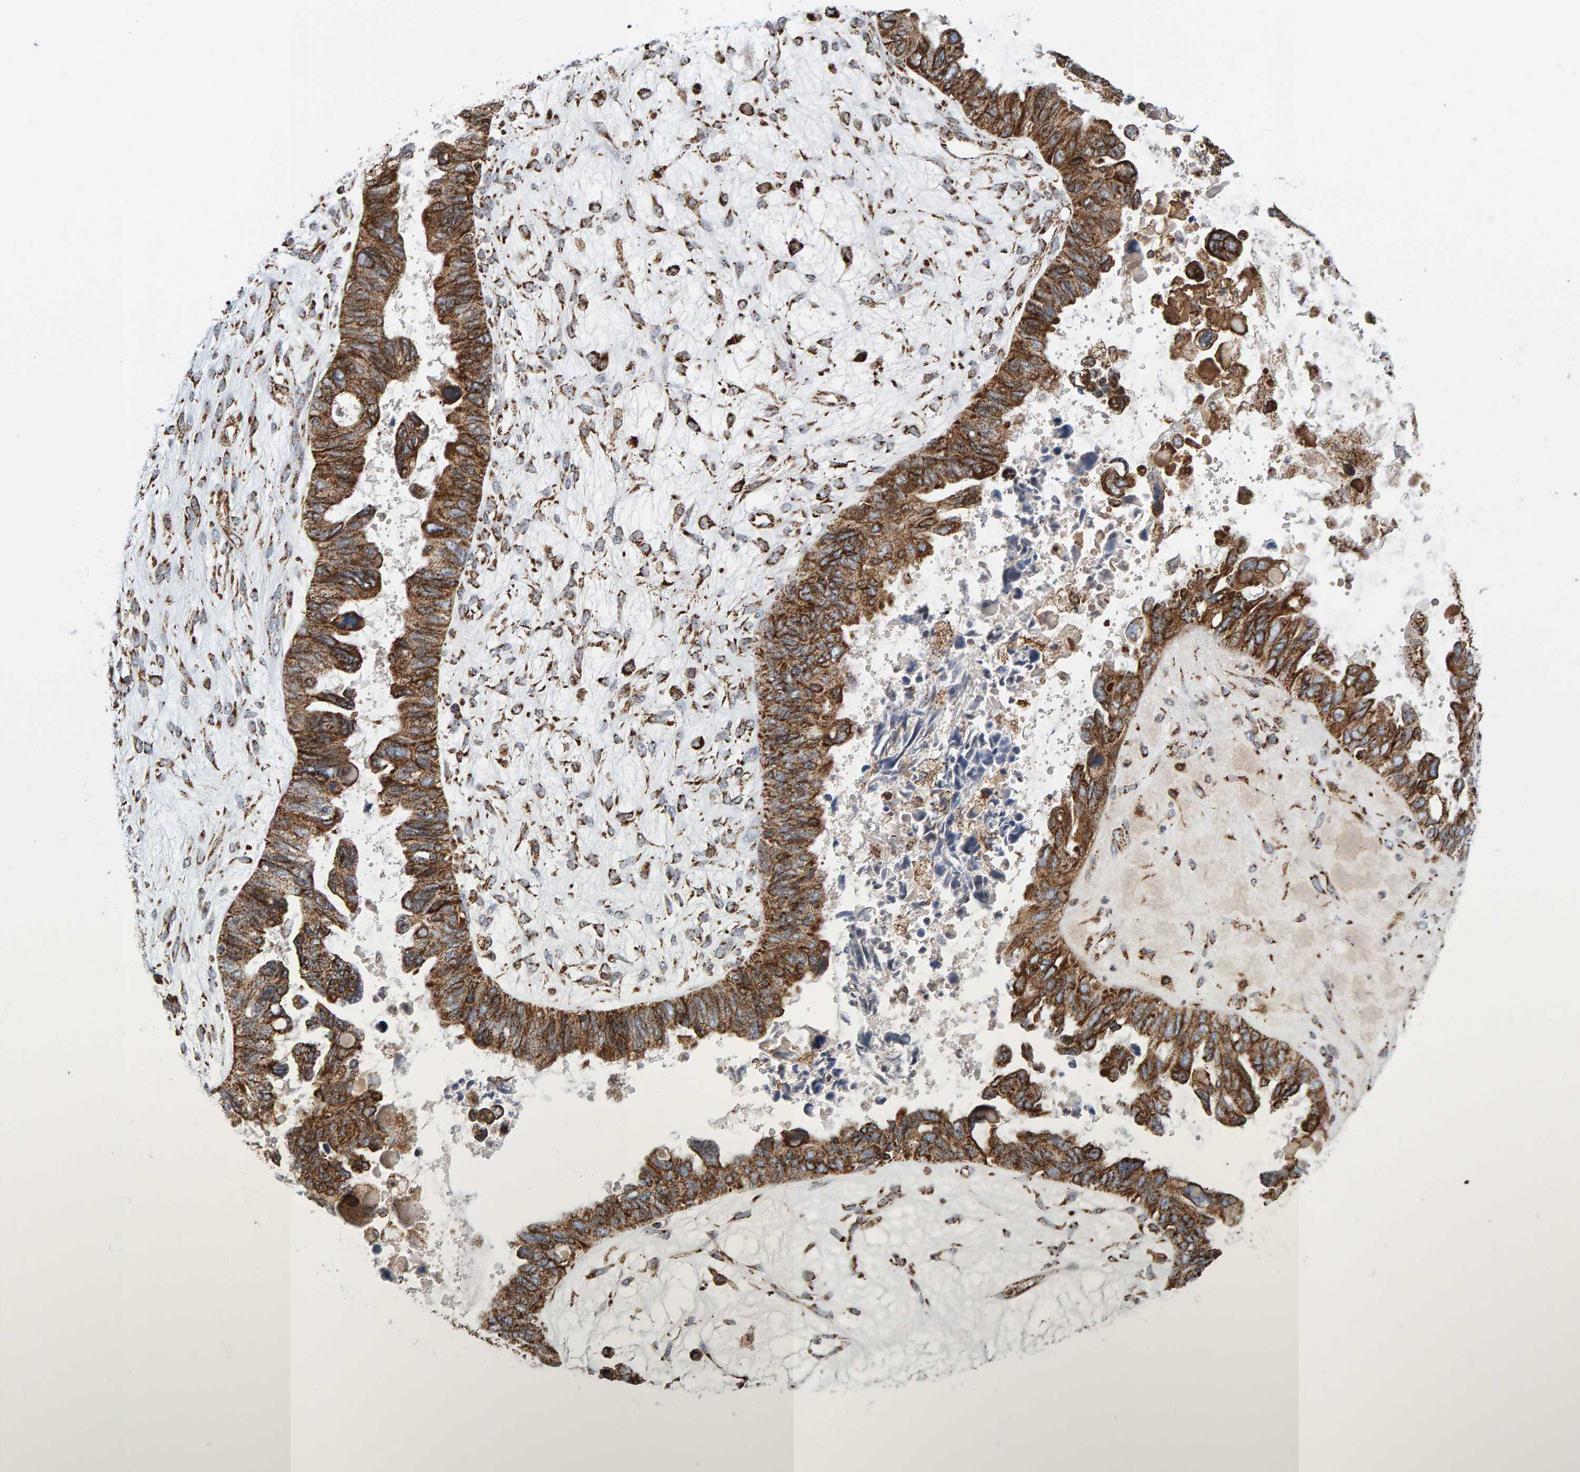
{"staining": {"intensity": "moderate", "quantity": ">75%", "location": "cytoplasmic/membranous"}, "tissue": "ovarian cancer", "cell_type": "Tumor cells", "image_type": "cancer", "snomed": [{"axis": "morphology", "description": "Cystadenocarcinoma, serous, NOS"}, {"axis": "topography", "description": "Ovary"}], "caption": "Ovarian cancer stained for a protein demonstrates moderate cytoplasmic/membranous positivity in tumor cells.", "gene": "MRPL45", "patient": {"sex": "female", "age": 79}}